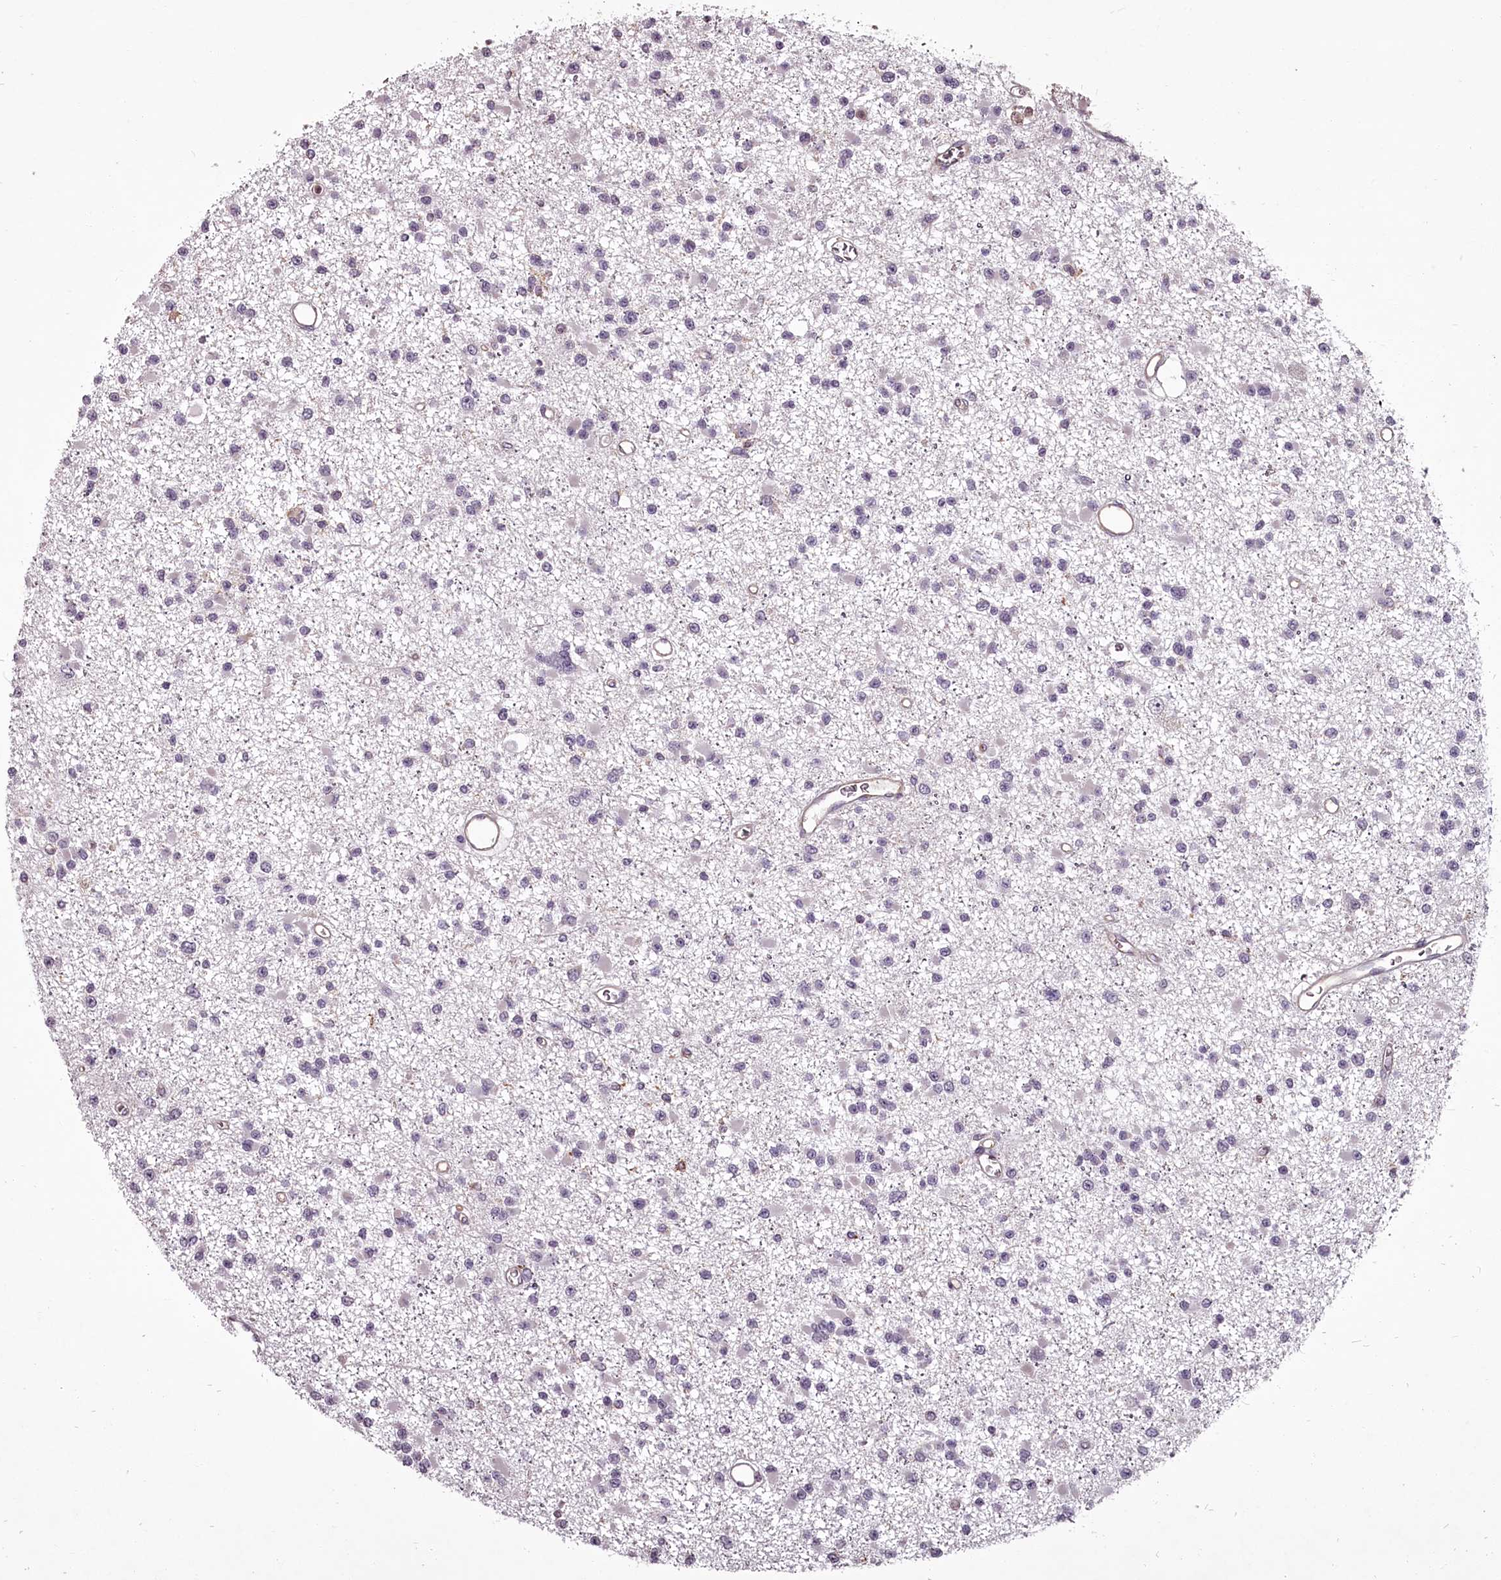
{"staining": {"intensity": "negative", "quantity": "none", "location": "none"}, "tissue": "glioma", "cell_type": "Tumor cells", "image_type": "cancer", "snomed": [{"axis": "morphology", "description": "Glioma, malignant, Low grade"}, {"axis": "topography", "description": "Brain"}], "caption": "Protein analysis of low-grade glioma (malignant) exhibits no significant expression in tumor cells.", "gene": "STX6", "patient": {"sex": "female", "age": 22}}